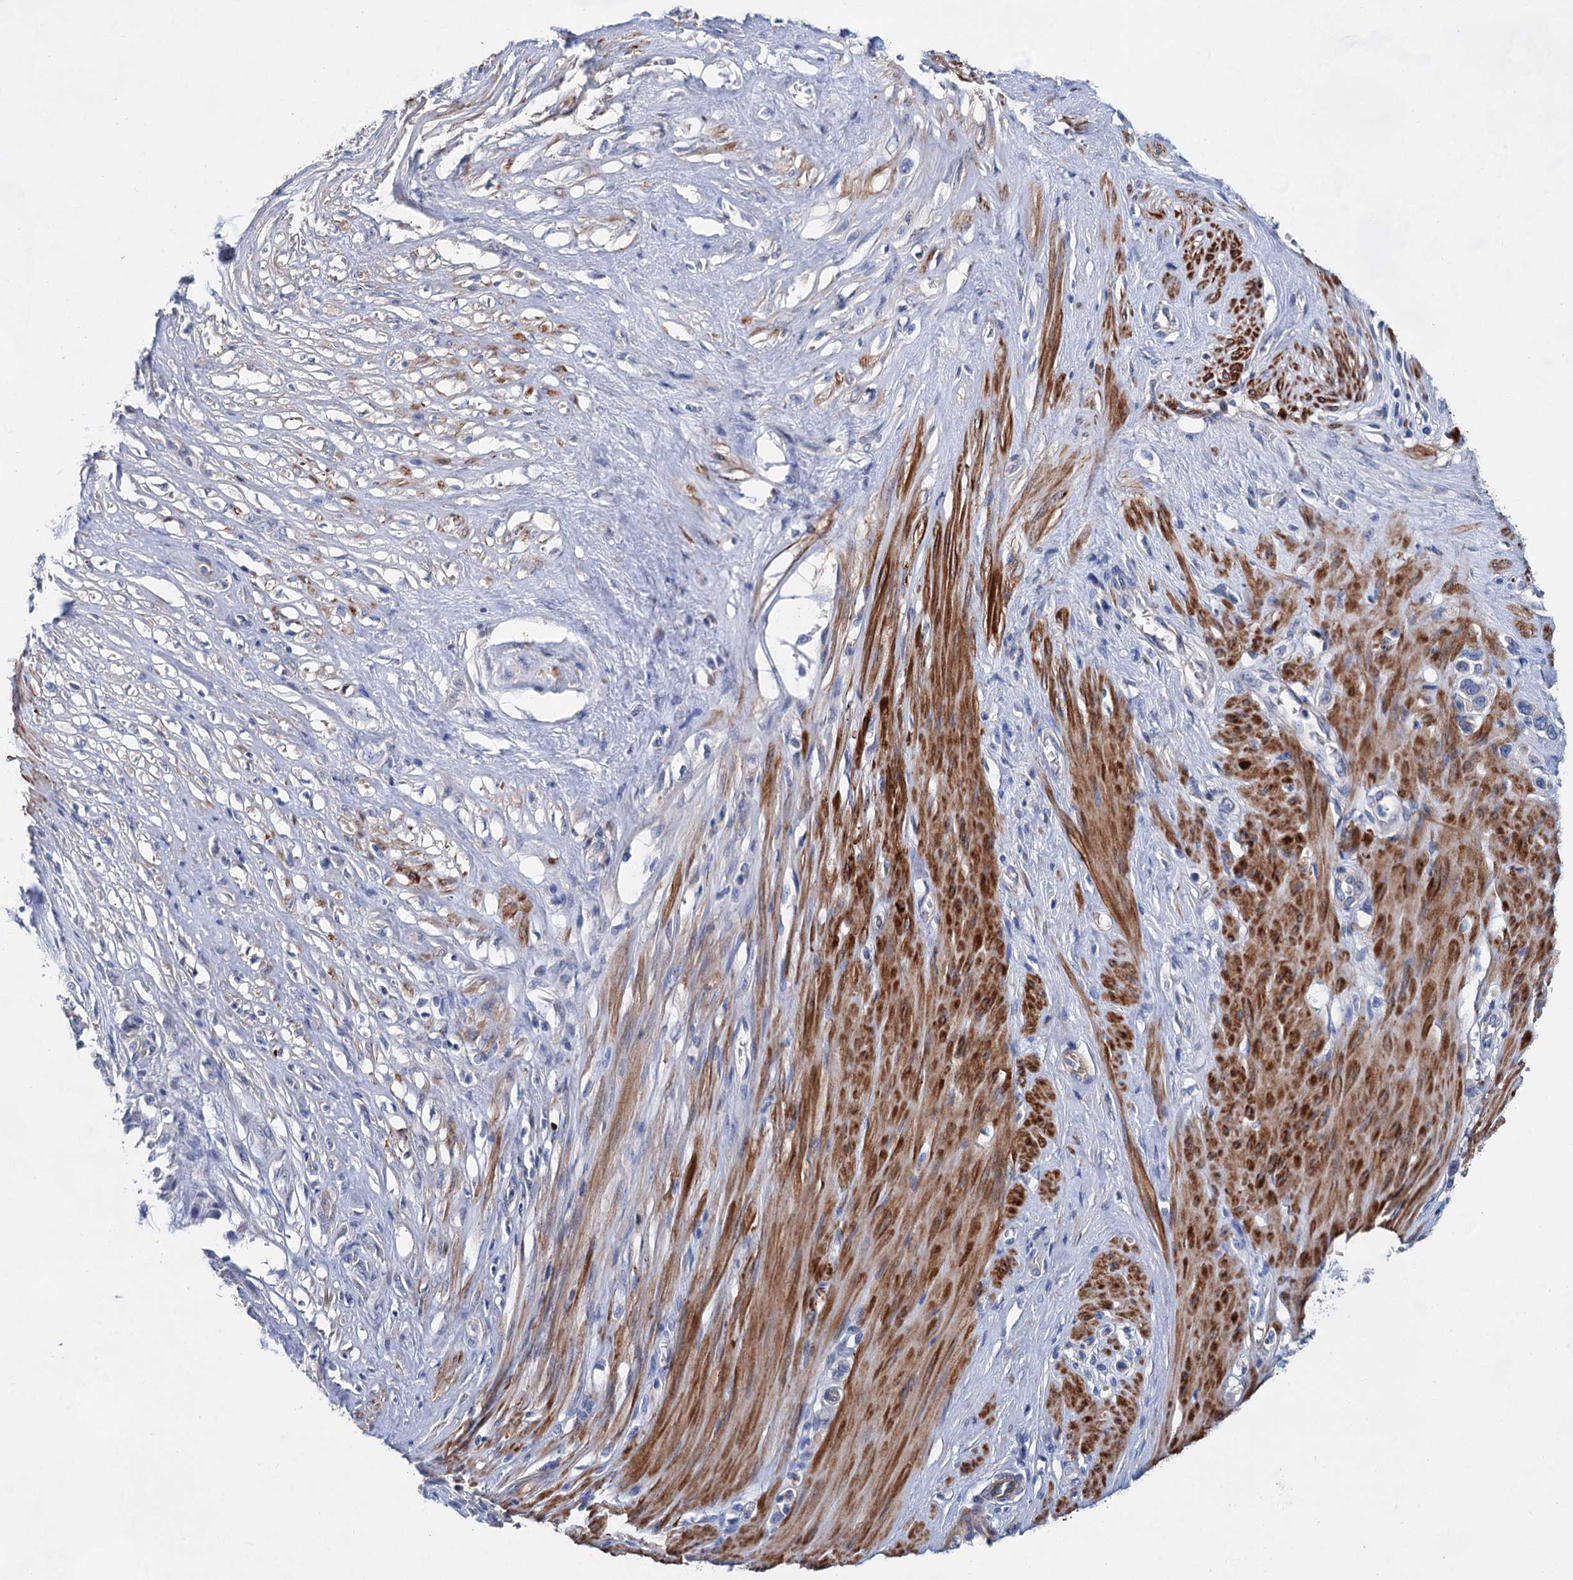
{"staining": {"intensity": "negative", "quantity": "none", "location": "none"}, "tissue": "stomach cancer", "cell_type": "Tumor cells", "image_type": "cancer", "snomed": [{"axis": "morphology", "description": "Adenocarcinoma, NOS"}, {"axis": "morphology", "description": "Adenocarcinoma, High grade"}, {"axis": "topography", "description": "Stomach, upper"}, {"axis": "topography", "description": "Stomach, lower"}], "caption": "Protein analysis of adenocarcinoma (high-grade) (stomach) shows no significant positivity in tumor cells.", "gene": "GPR155", "patient": {"sex": "female", "age": 65}}